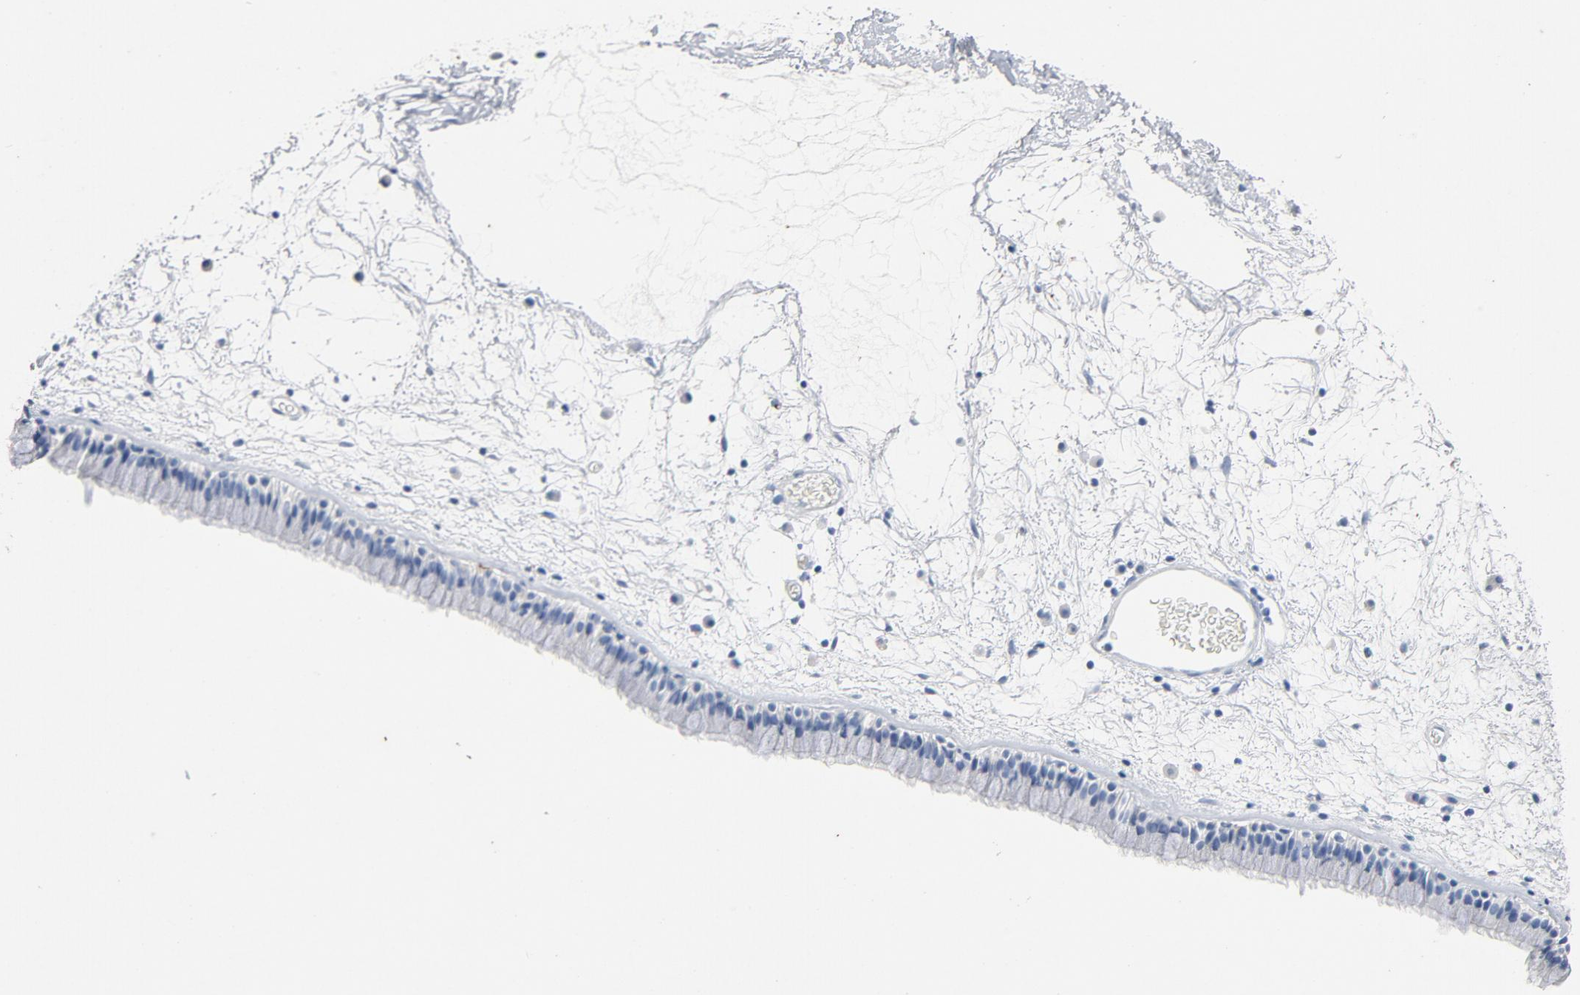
{"staining": {"intensity": "negative", "quantity": "none", "location": "none"}, "tissue": "nasopharynx", "cell_type": "Respiratory epithelial cells", "image_type": "normal", "snomed": [{"axis": "morphology", "description": "Normal tissue, NOS"}, {"axis": "morphology", "description": "Inflammation, NOS"}, {"axis": "topography", "description": "Nasopharynx"}], "caption": "Human nasopharynx stained for a protein using immunohistochemistry (IHC) shows no expression in respiratory epithelial cells.", "gene": "PTPRB", "patient": {"sex": "male", "age": 48}}